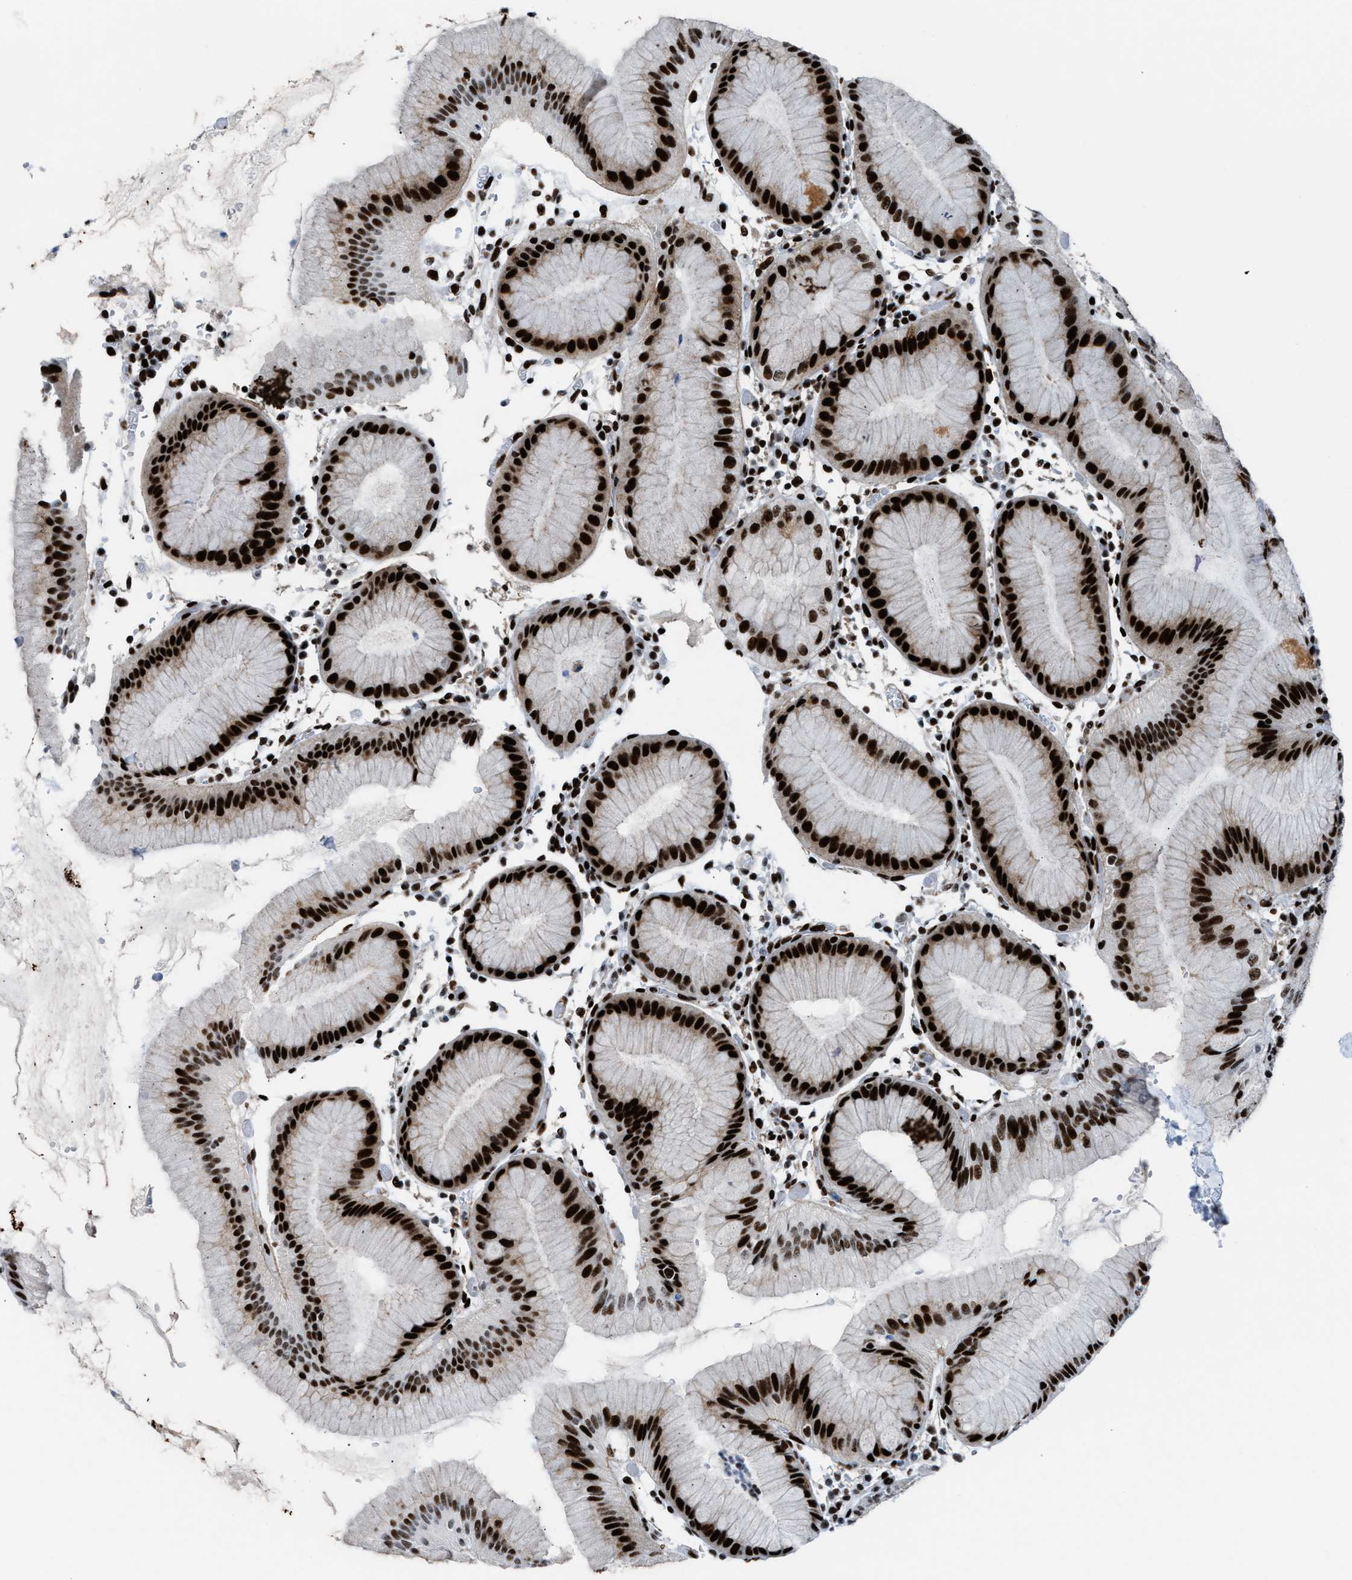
{"staining": {"intensity": "strong", "quantity": ">75%", "location": "nuclear"}, "tissue": "stomach", "cell_type": "Glandular cells", "image_type": "normal", "snomed": [{"axis": "morphology", "description": "Normal tissue, NOS"}, {"axis": "topography", "description": "Stomach"}, {"axis": "topography", "description": "Stomach, lower"}], "caption": "Glandular cells reveal high levels of strong nuclear positivity in about >75% of cells in normal human stomach.", "gene": "NONO", "patient": {"sex": "female", "age": 75}}